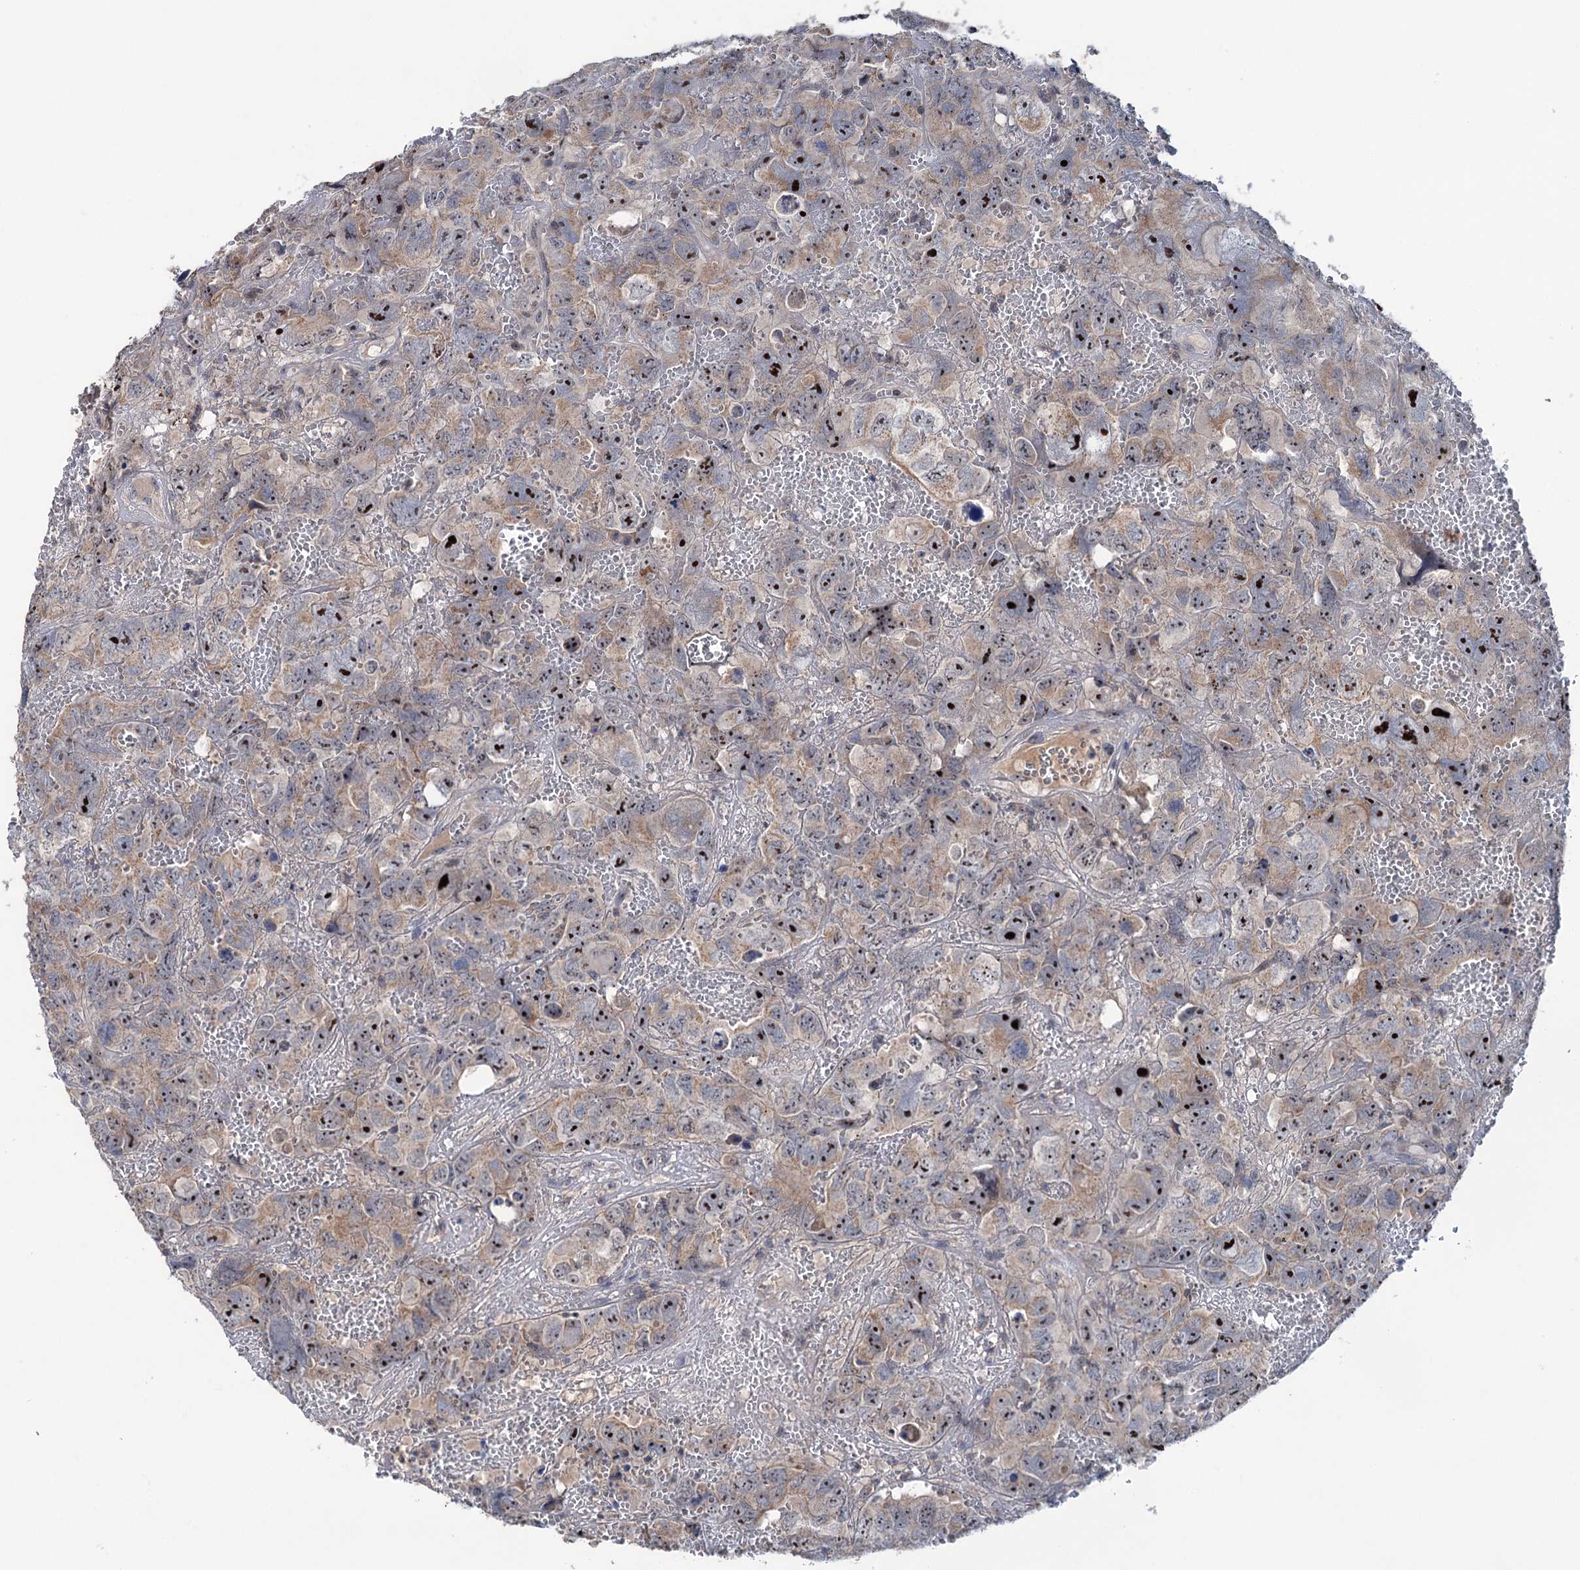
{"staining": {"intensity": "strong", "quantity": "25%-75%", "location": "cytoplasmic/membranous,nuclear"}, "tissue": "testis cancer", "cell_type": "Tumor cells", "image_type": "cancer", "snomed": [{"axis": "morphology", "description": "Carcinoma, Embryonal, NOS"}, {"axis": "topography", "description": "Testis"}], "caption": "High-magnification brightfield microscopy of testis cancer (embryonal carcinoma) stained with DAB (brown) and counterstained with hematoxylin (blue). tumor cells exhibit strong cytoplasmic/membranous and nuclear staining is seen in about25%-75% of cells. The staining is performed using DAB brown chromogen to label protein expression. The nuclei are counter-stained blue using hematoxylin.", "gene": "HTR3B", "patient": {"sex": "male", "age": 45}}